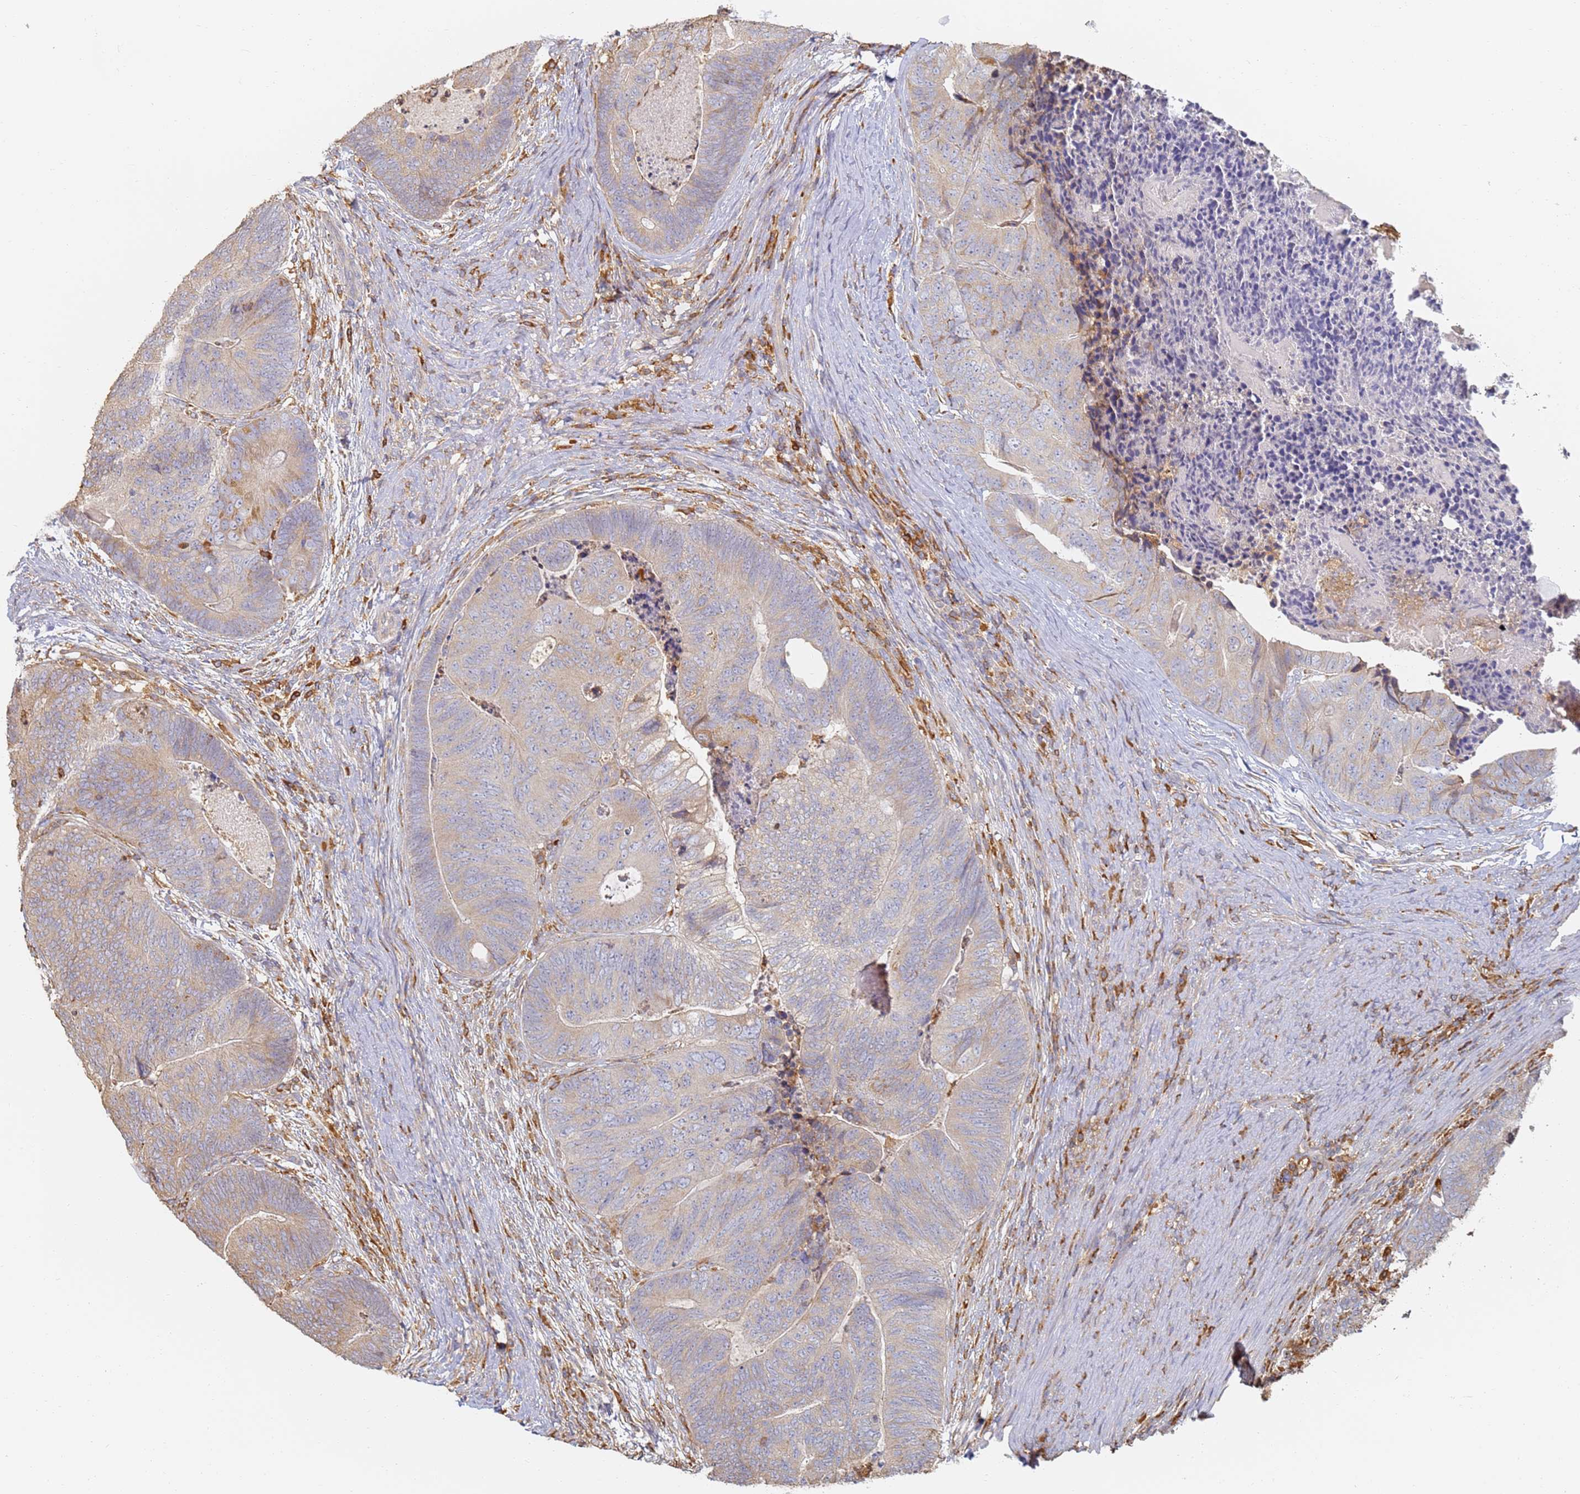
{"staining": {"intensity": "weak", "quantity": "<25%", "location": "cytoplasmic/membranous"}, "tissue": "colorectal cancer", "cell_type": "Tumor cells", "image_type": "cancer", "snomed": [{"axis": "morphology", "description": "Adenocarcinoma, NOS"}, {"axis": "topography", "description": "Colon"}], "caption": "The photomicrograph displays no staining of tumor cells in colorectal cancer (adenocarcinoma).", "gene": "BIN2", "patient": {"sex": "female", "age": 67}}